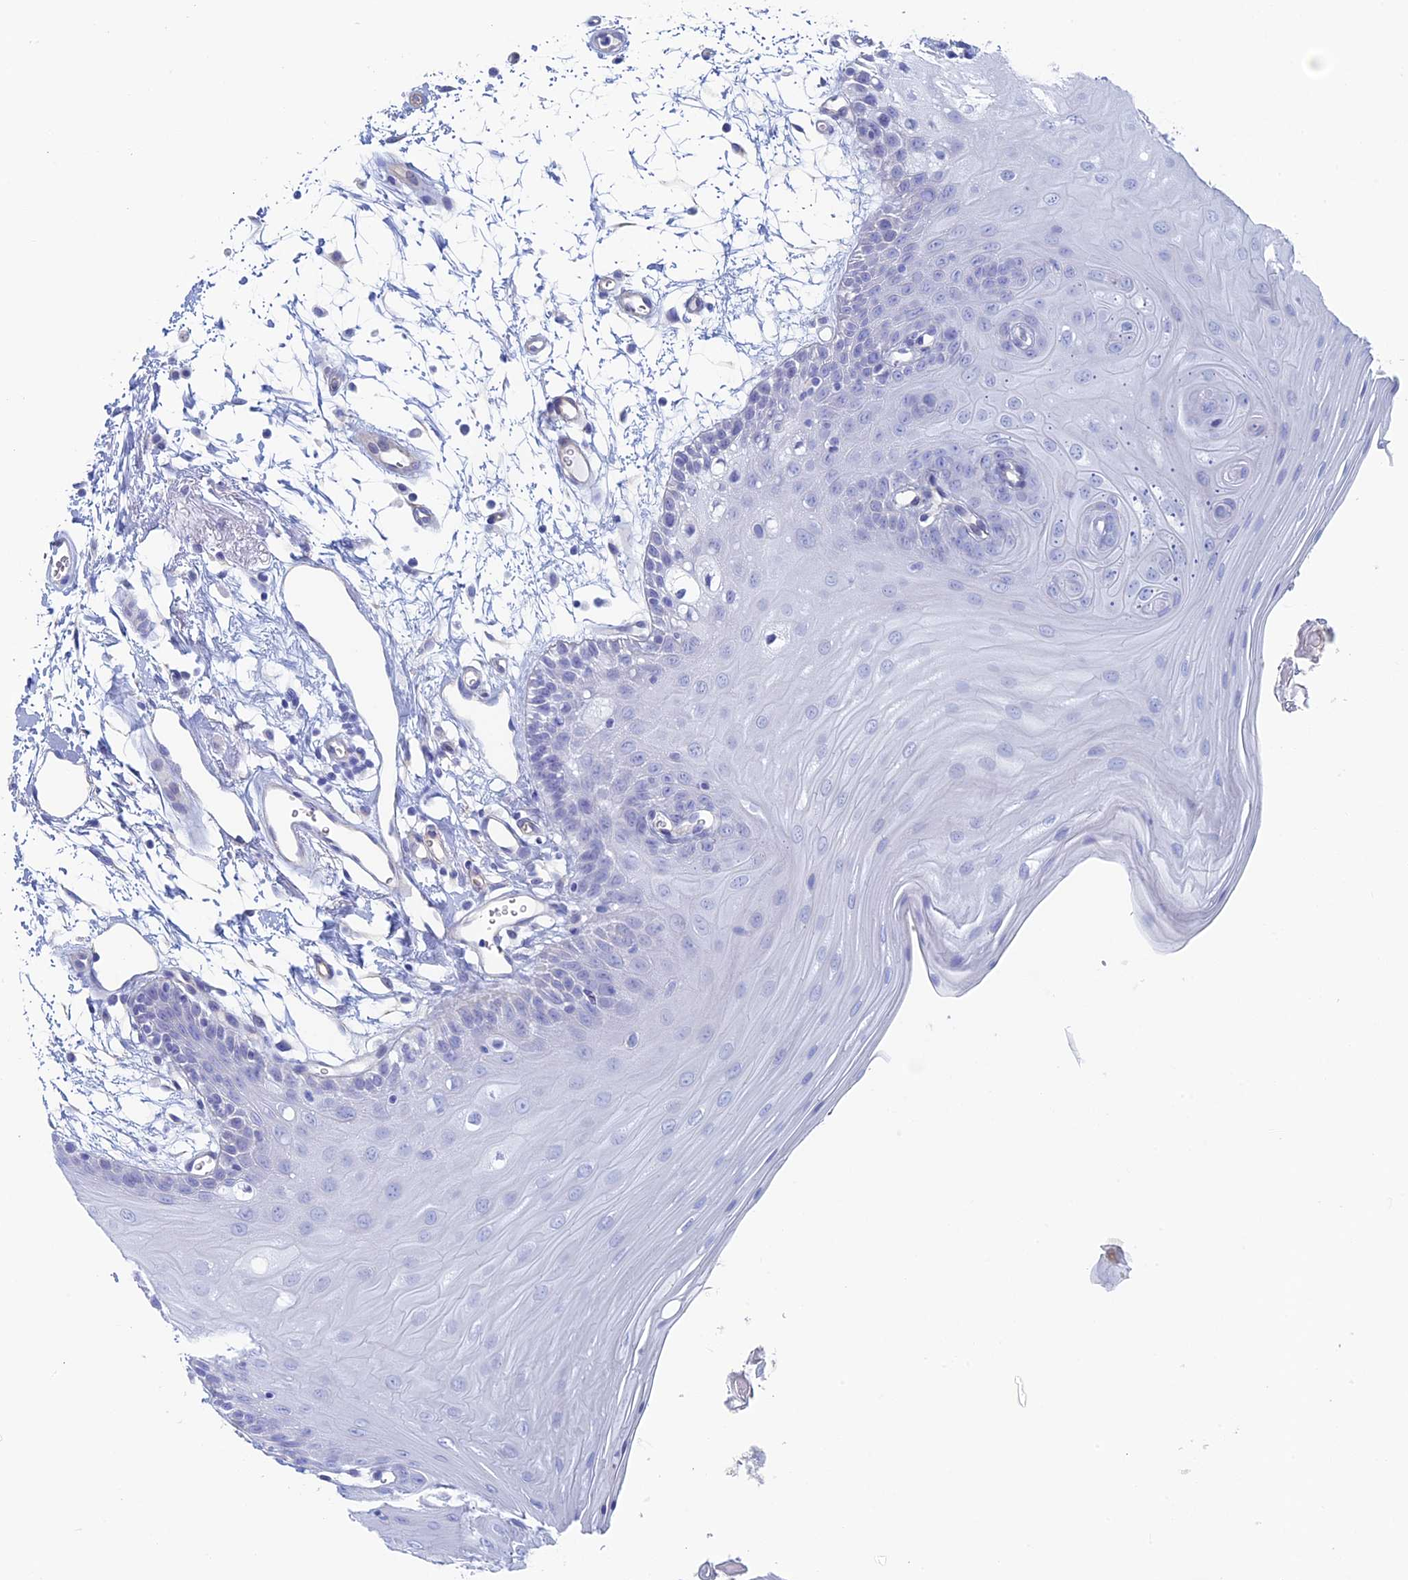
{"staining": {"intensity": "negative", "quantity": "none", "location": "none"}, "tissue": "oral mucosa", "cell_type": "Squamous epithelial cells", "image_type": "normal", "snomed": [{"axis": "morphology", "description": "Normal tissue, NOS"}, {"axis": "topography", "description": "Oral tissue"}, {"axis": "topography", "description": "Tounge, NOS"}], "caption": "High power microscopy photomicrograph of an IHC micrograph of benign oral mucosa, revealing no significant expression in squamous epithelial cells.", "gene": "MAGEB6", "patient": {"sex": "female", "age": 73}}